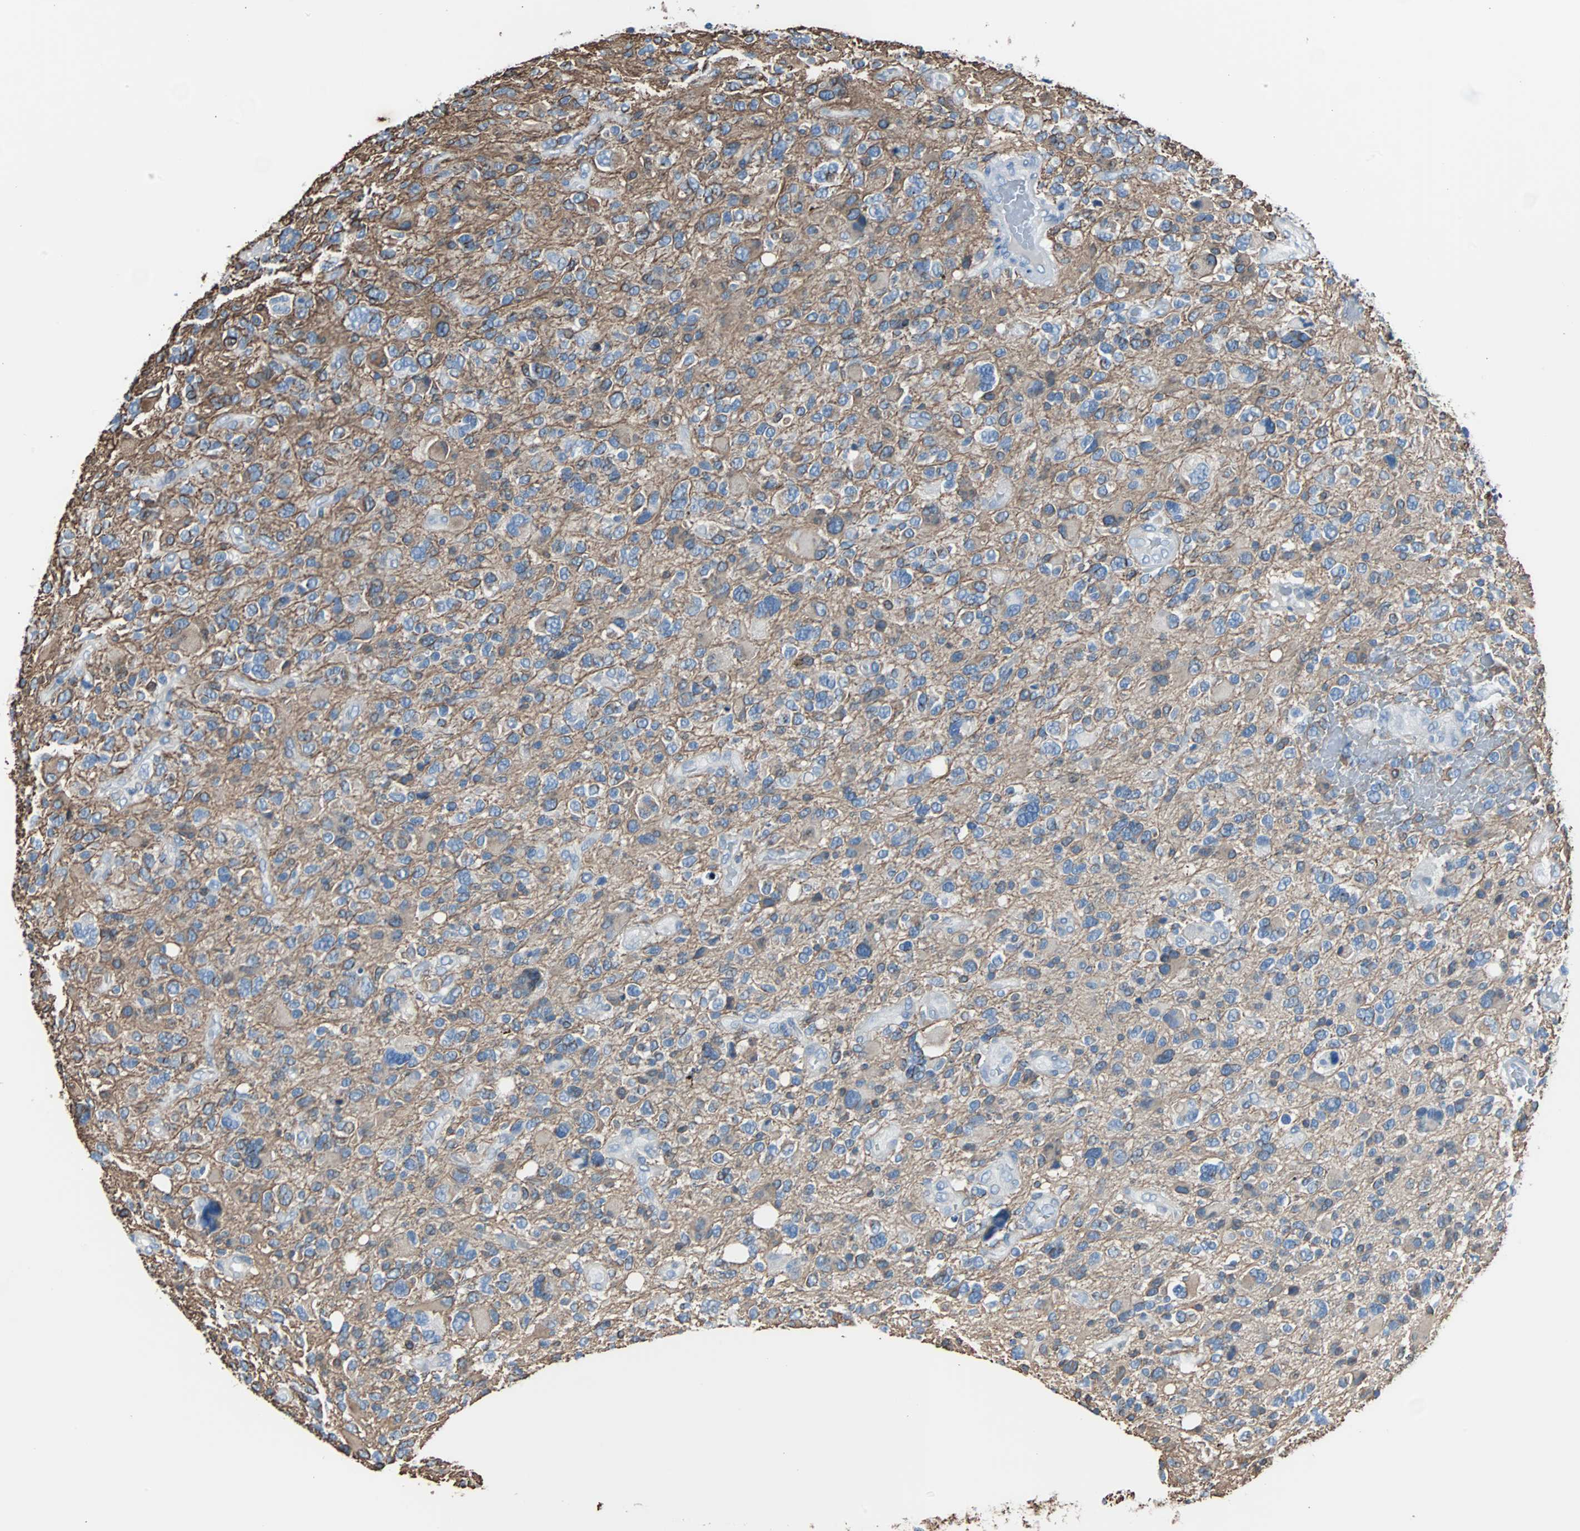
{"staining": {"intensity": "moderate", "quantity": "25%-75%", "location": "cytoplasmic/membranous"}, "tissue": "glioma", "cell_type": "Tumor cells", "image_type": "cancer", "snomed": [{"axis": "morphology", "description": "Glioma, malignant, High grade"}, {"axis": "topography", "description": "Brain"}], "caption": "Immunohistochemistry (IHC) (DAB) staining of glioma displays moderate cytoplasmic/membranous protein expression in approximately 25%-75% of tumor cells.", "gene": "KRT7", "patient": {"sex": "male", "age": 48}}